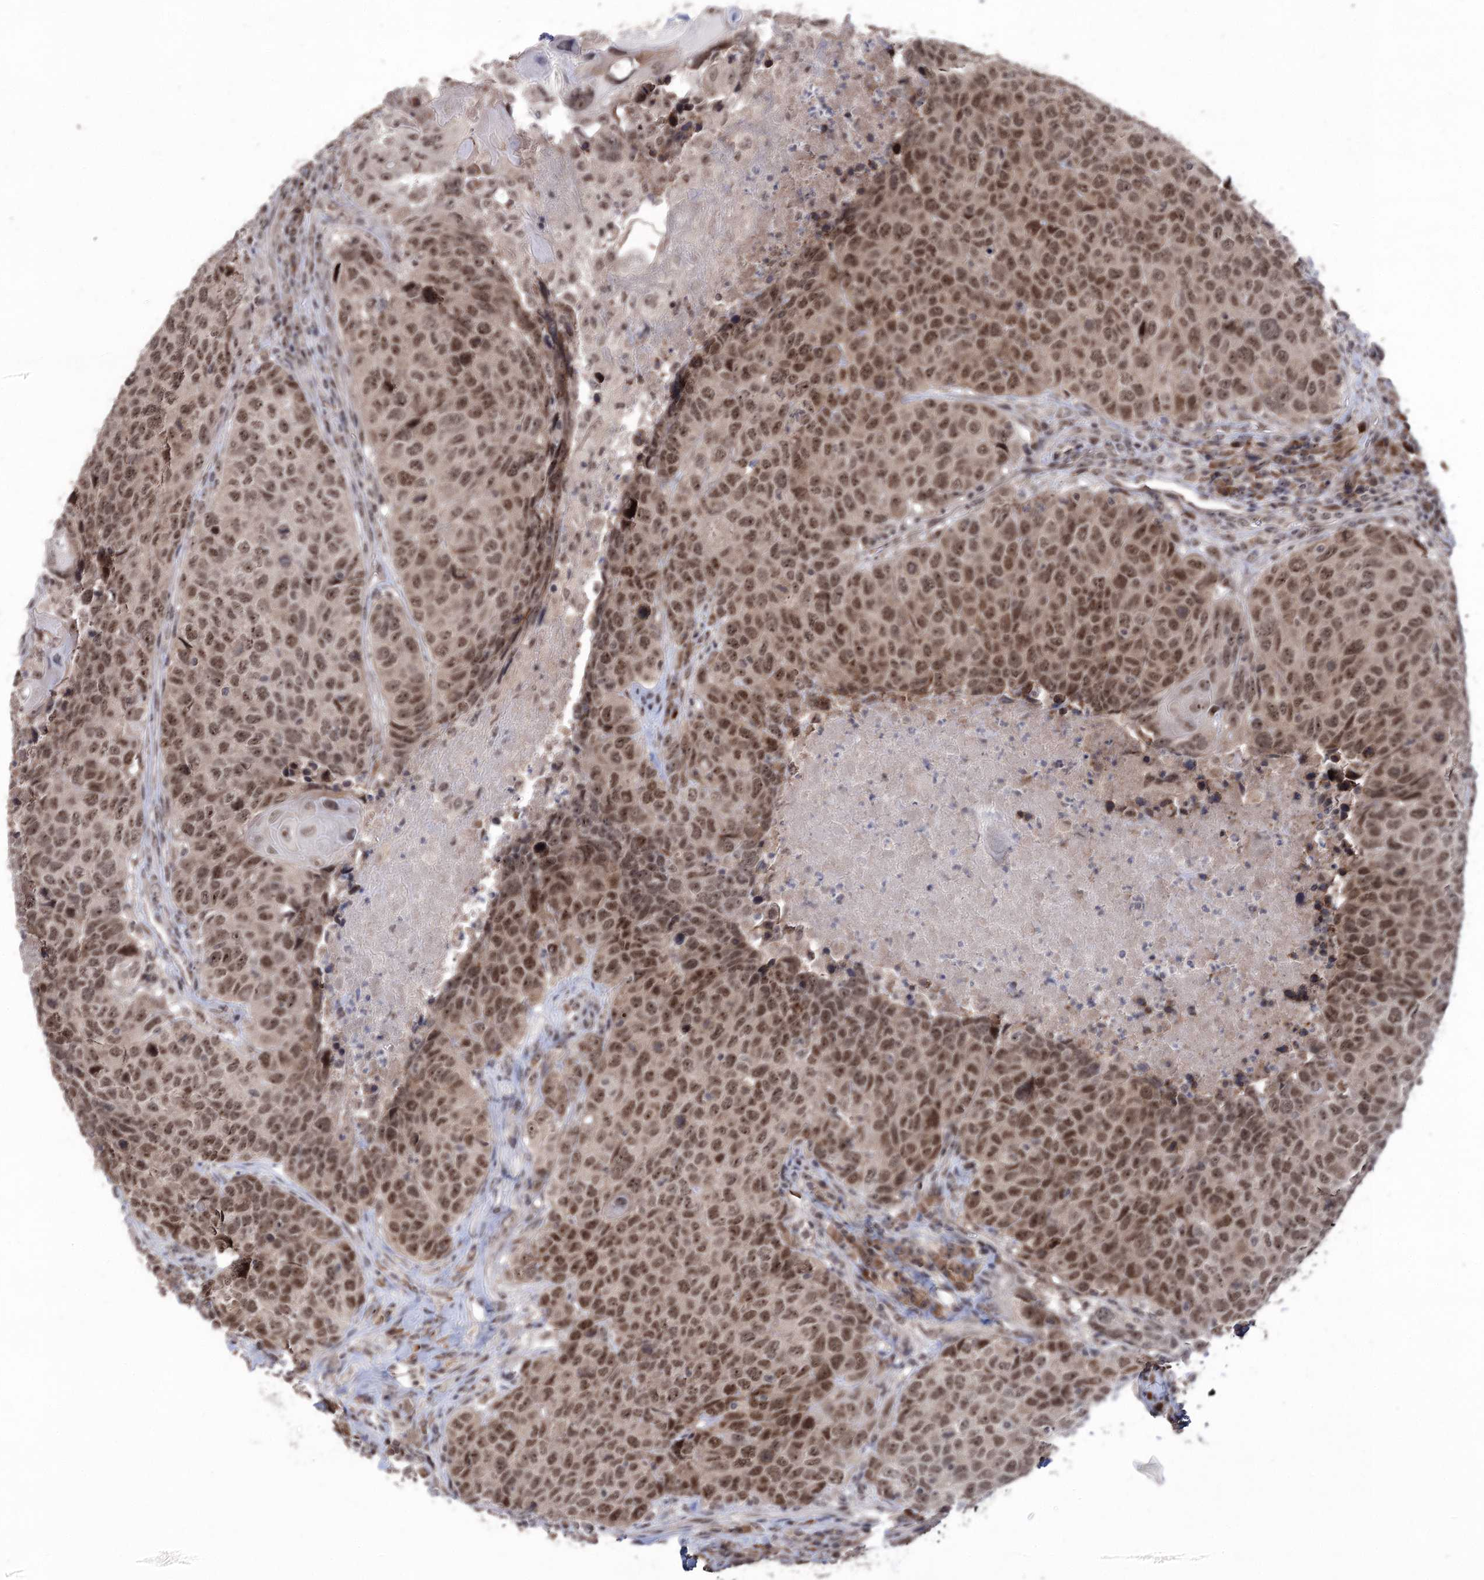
{"staining": {"intensity": "moderate", "quantity": ">75%", "location": "nuclear"}, "tissue": "head and neck cancer", "cell_type": "Tumor cells", "image_type": "cancer", "snomed": [{"axis": "morphology", "description": "Squamous cell carcinoma, NOS"}, {"axis": "topography", "description": "Head-Neck"}], "caption": "Immunohistochemistry (IHC) (DAB (3,3'-diaminobenzidine)) staining of head and neck cancer exhibits moderate nuclear protein positivity in approximately >75% of tumor cells.", "gene": "VGLL4", "patient": {"sex": "male", "age": 66}}